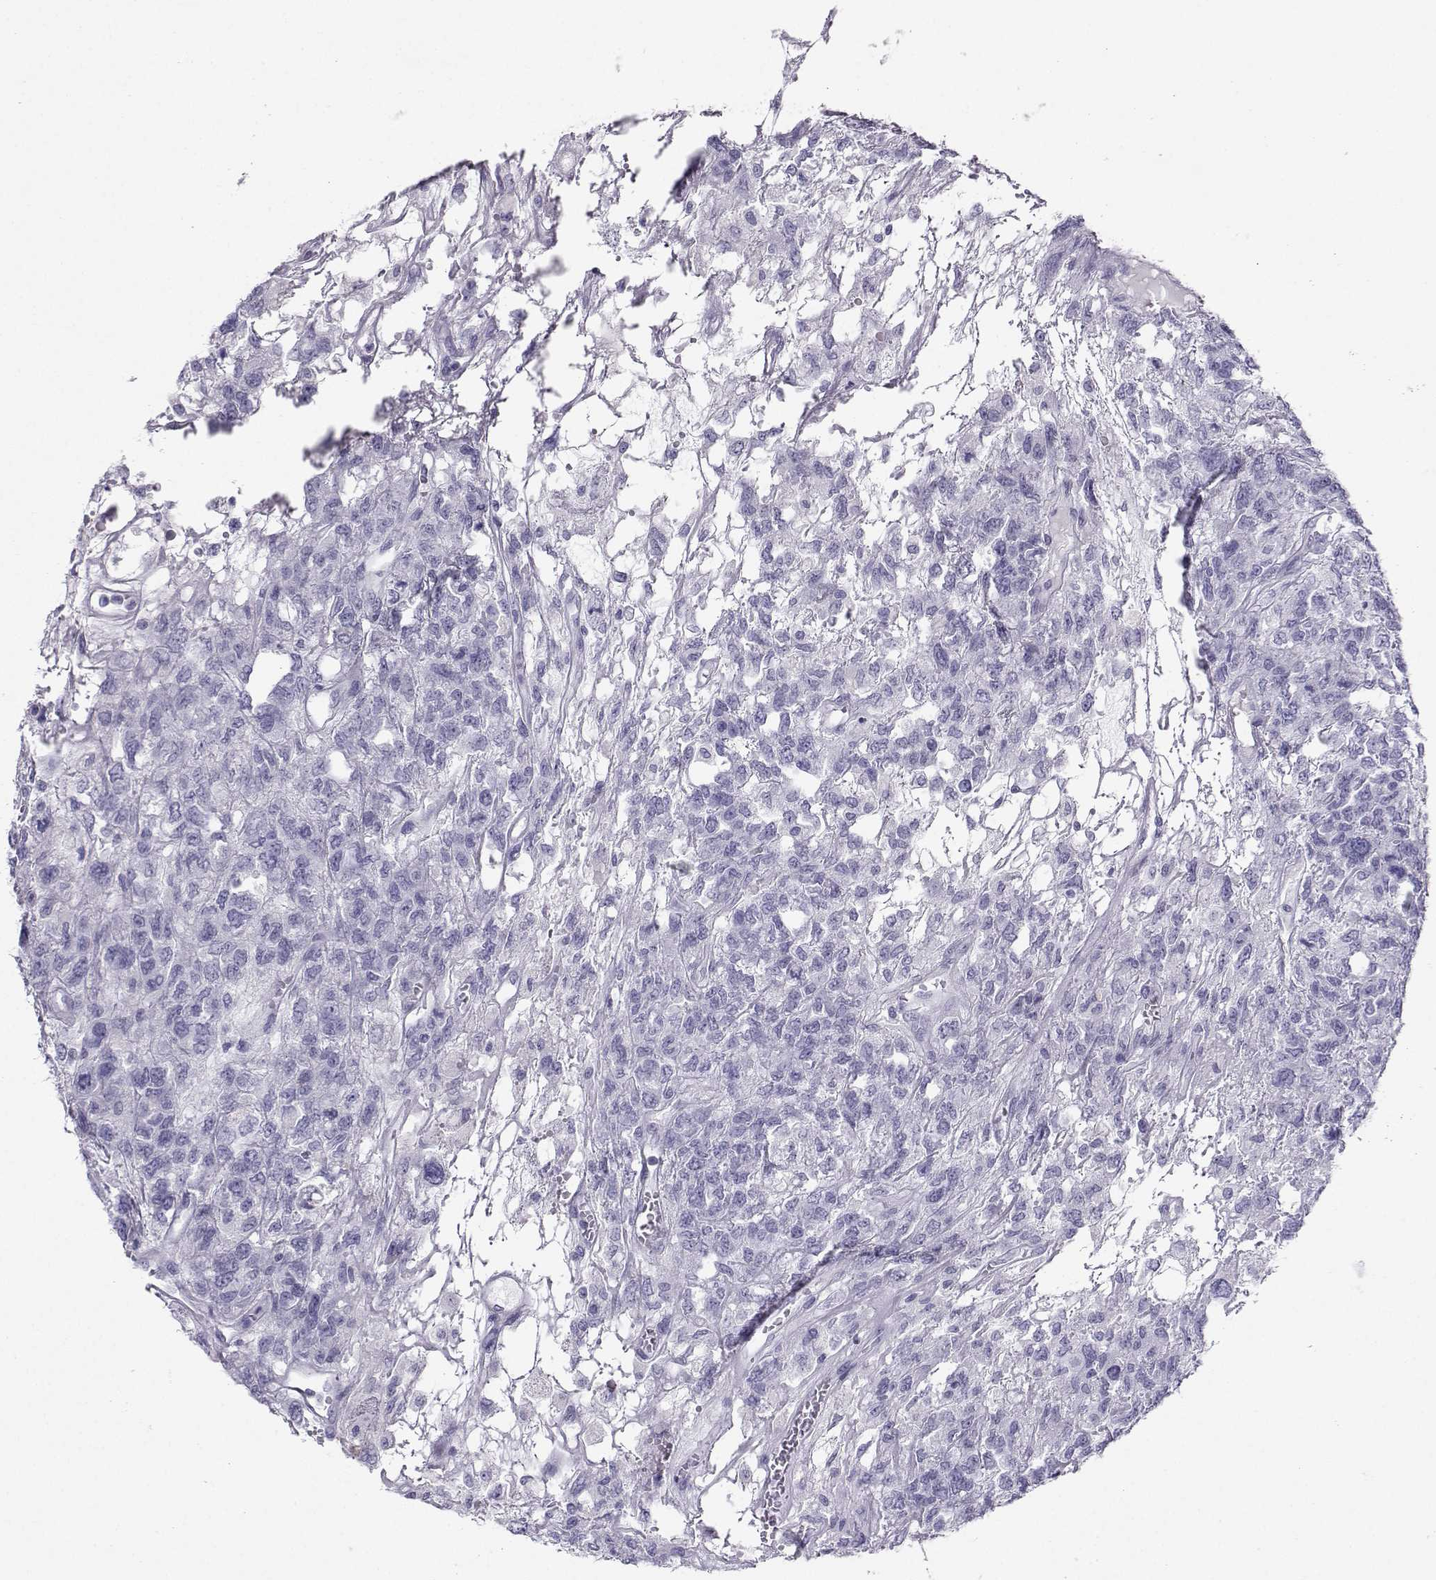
{"staining": {"intensity": "negative", "quantity": "none", "location": "none"}, "tissue": "testis cancer", "cell_type": "Tumor cells", "image_type": "cancer", "snomed": [{"axis": "morphology", "description": "Seminoma, NOS"}, {"axis": "topography", "description": "Testis"}], "caption": "IHC image of neoplastic tissue: human testis cancer (seminoma) stained with DAB (3,3'-diaminobenzidine) exhibits no significant protein positivity in tumor cells.", "gene": "SST", "patient": {"sex": "male", "age": 52}}